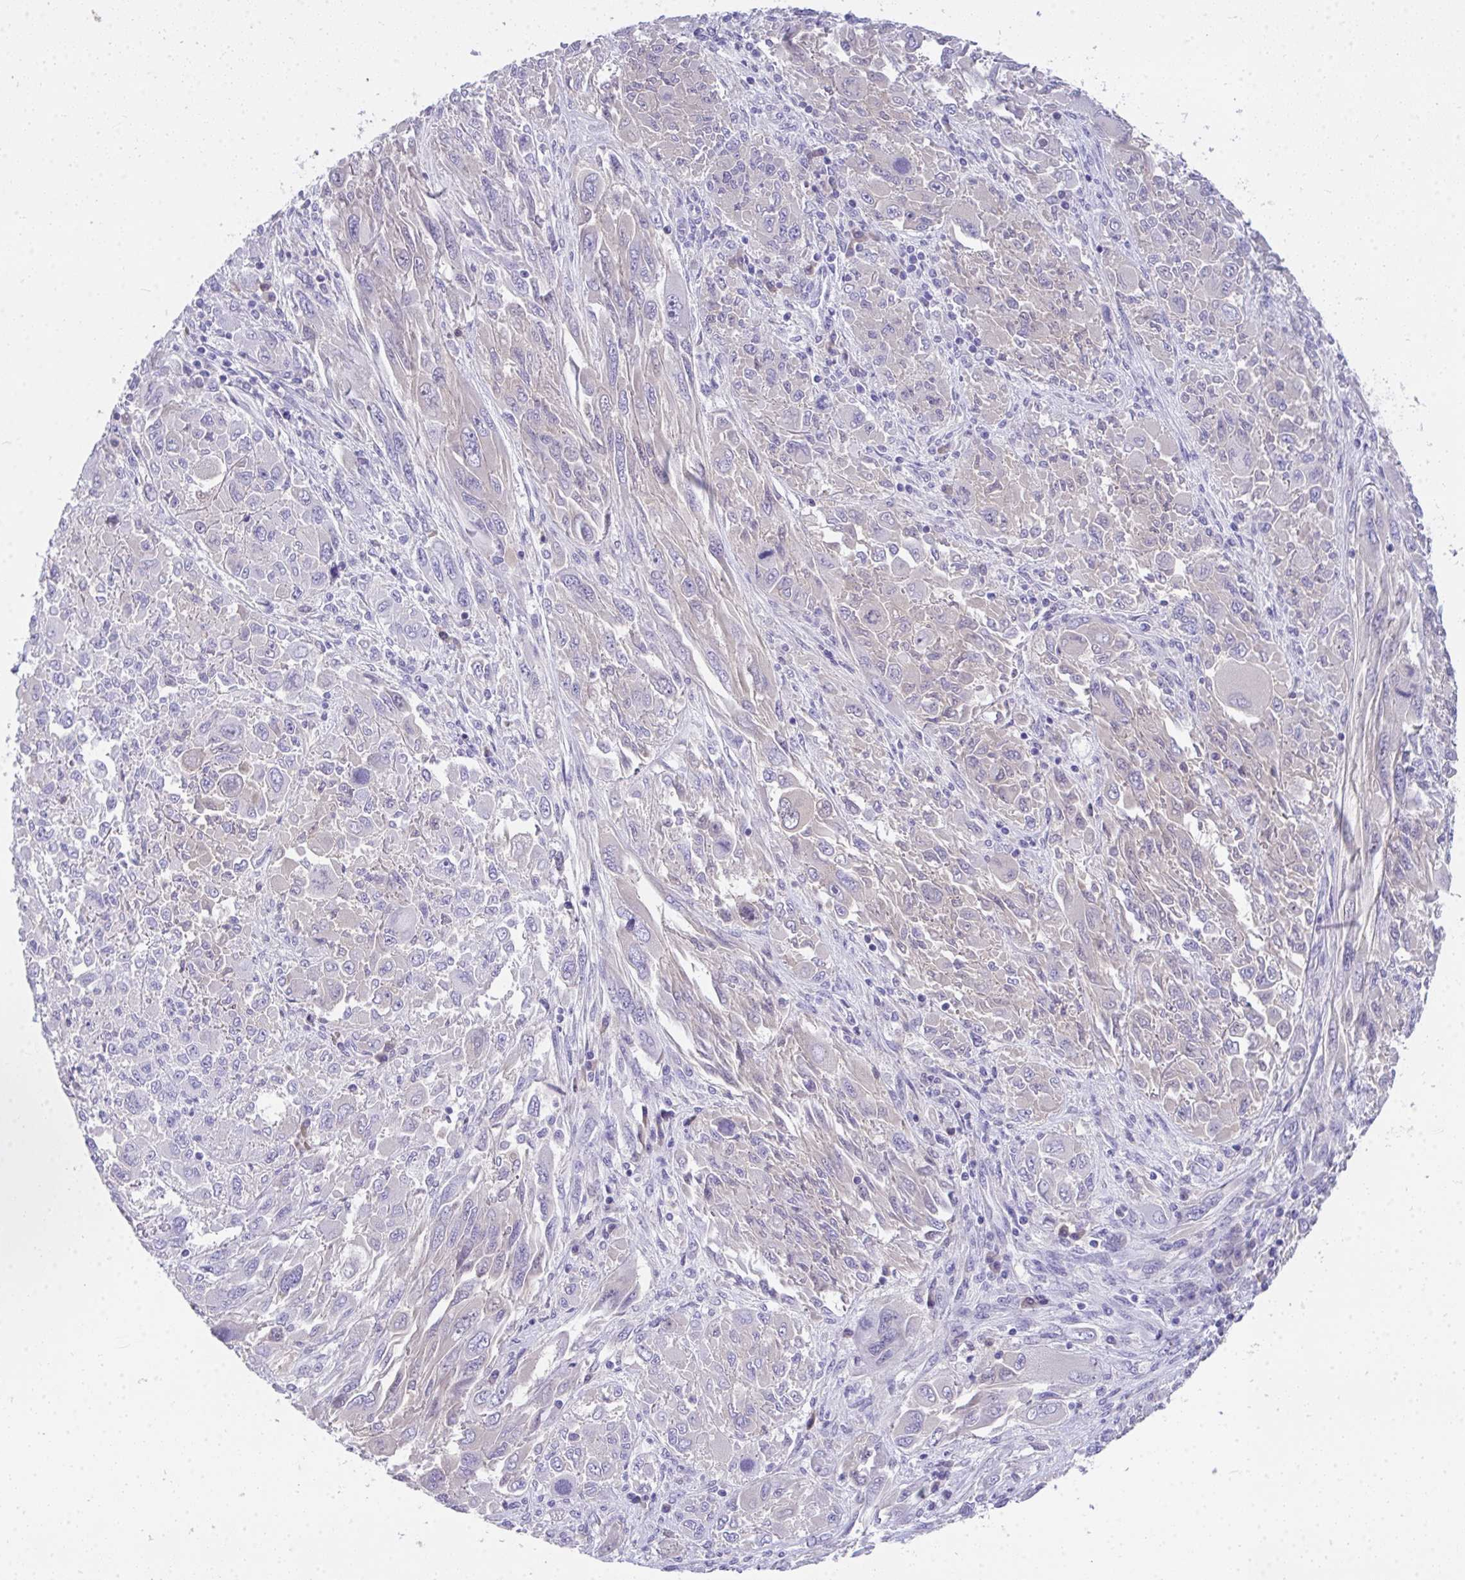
{"staining": {"intensity": "negative", "quantity": "none", "location": "none"}, "tissue": "melanoma", "cell_type": "Tumor cells", "image_type": "cancer", "snomed": [{"axis": "morphology", "description": "Malignant melanoma, NOS"}, {"axis": "topography", "description": "Skin"}], "caption": "Immunohistochemical staining of malignant melanoma displays no significant positivity in tumor cells.", "gene": "COA5", "patient": {"sex": "female", "age": 91}}